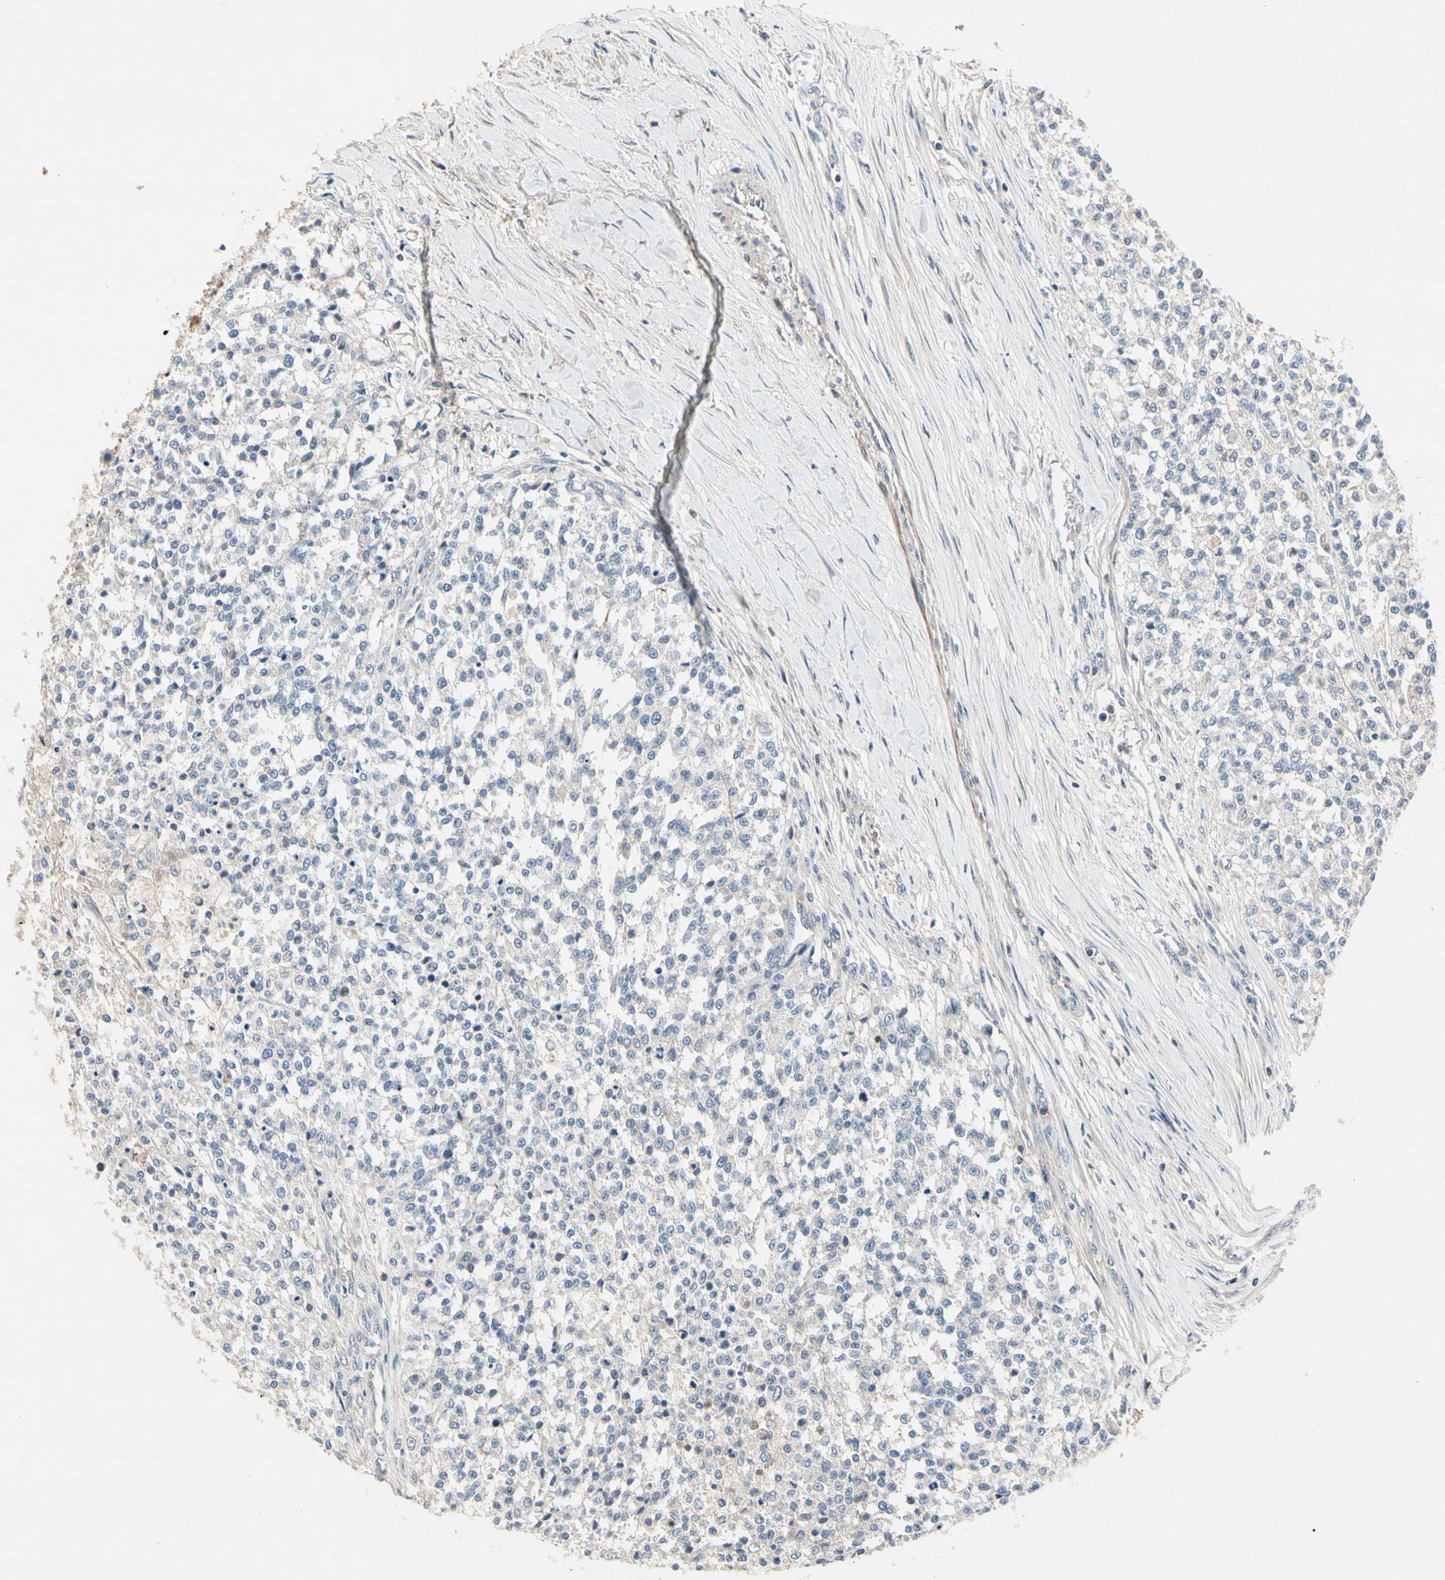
{"staining": {"intensity": "negative", "quantity": "none", "location": "none"}, "tissue": "testis cancer", "cell_type": "Tumor cells", "image_type": "cancer", "snomed": [{"axis": "morphology", "description": "Seminoma, NOS"}, {"axis": "topography", "description": "Testis"}], "caption": "Human seminoma (testis) stained for a protein using immunohistochemistry (IHC) reveals no expression in tumor cells.", "gene": "CRTAC1", "patient": {"sex": "male", "age": 59}}